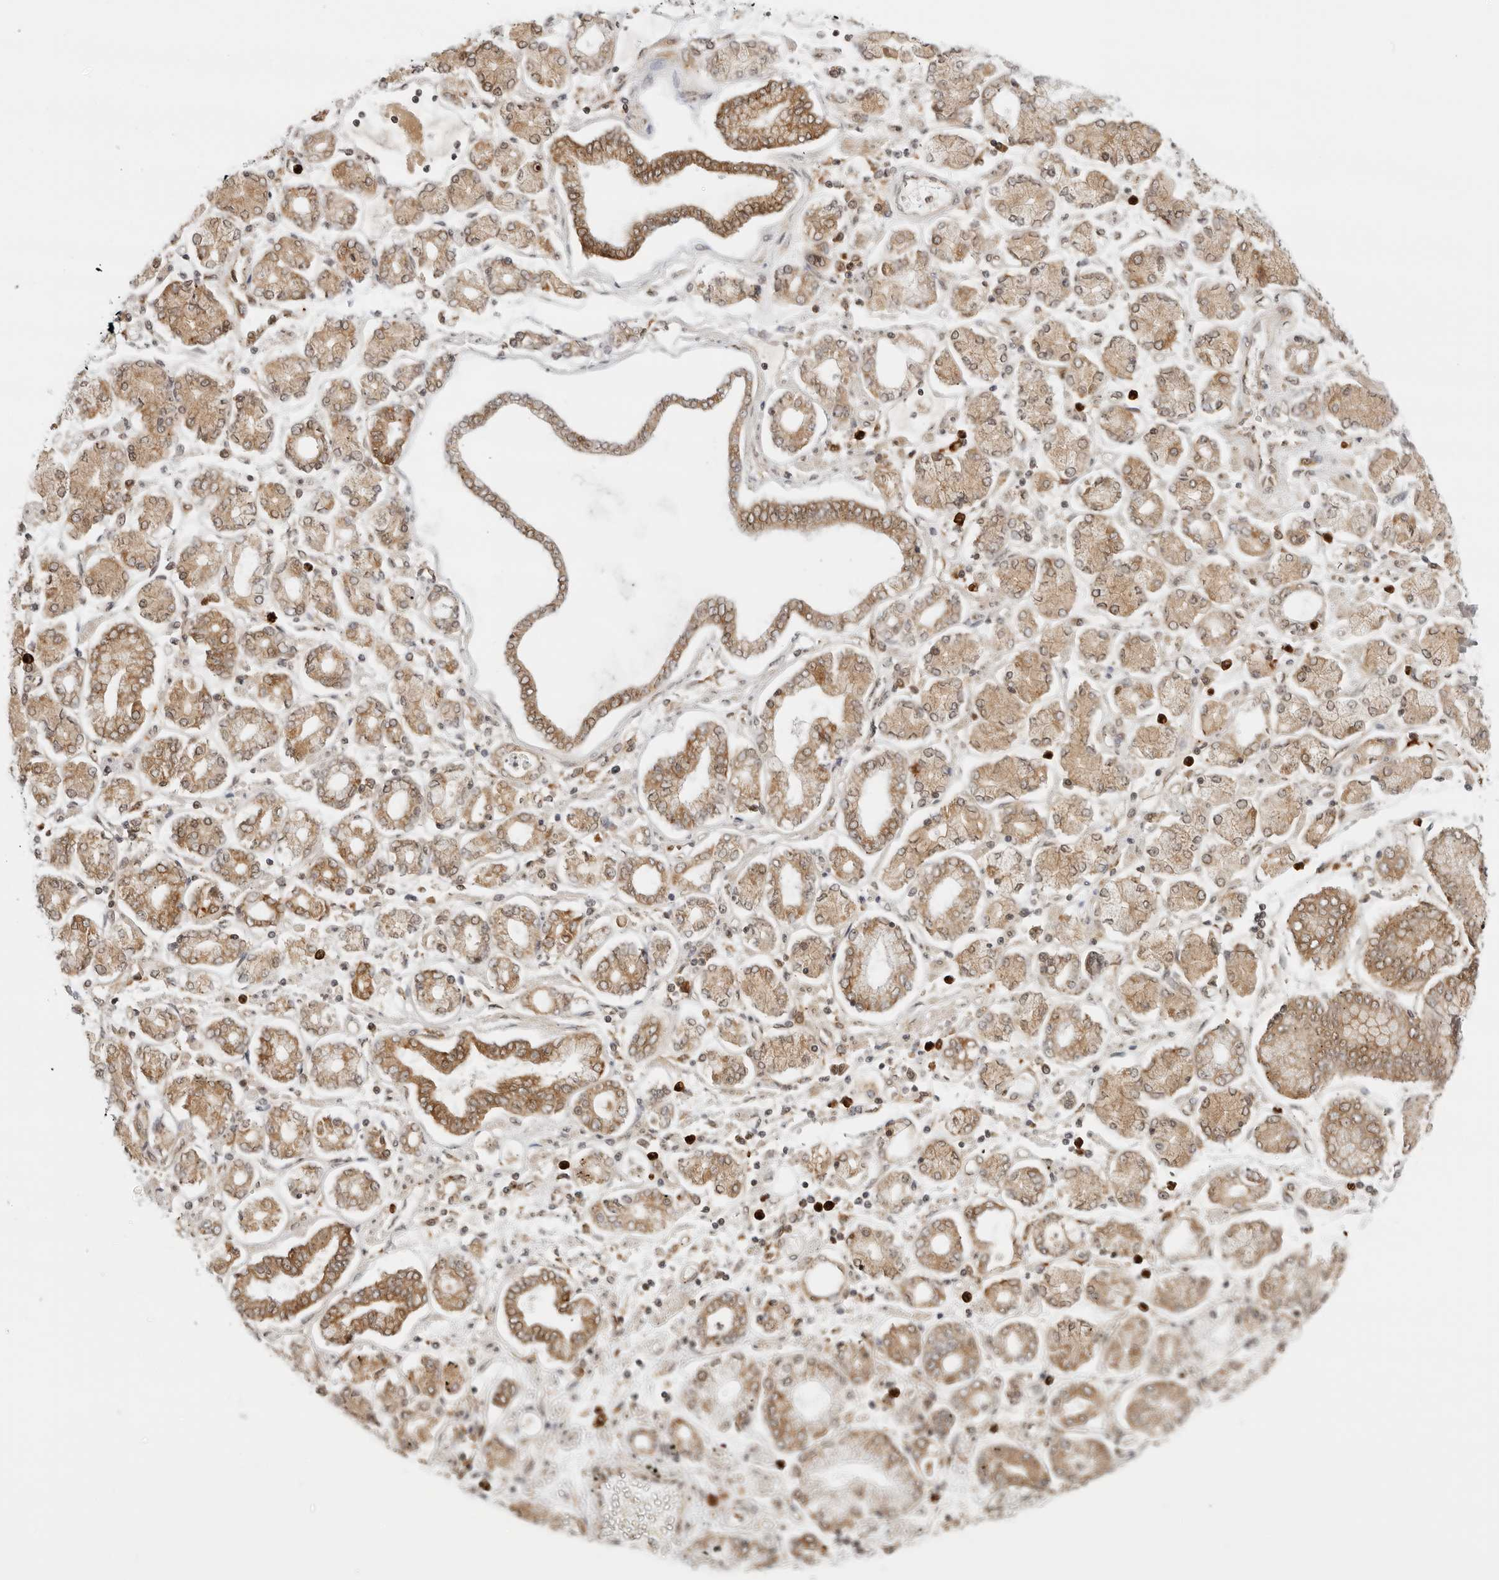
{"staining": {"intensity": "moderate", "quantity": ">75%", "location": "cytoplasmic/membranous"}, "tissue": "stomach cancer", "cell_type": "Tumor cells", "image_type": "cancer", "snomed": [{"axis": "morphology", "description": "Adenocarcinoma, NOS"}, {"axis": "topography", "description": "Stomach"}], "caption": "About >75% of tumor cells in stomach cancer (adenocarcinoma) display moderate cytoplasmic/membranous protein positivity as visualized by brown immunohistochemical staining.", "gene": "RC3H1", "patient": {"sex": "male", "age": 76}}